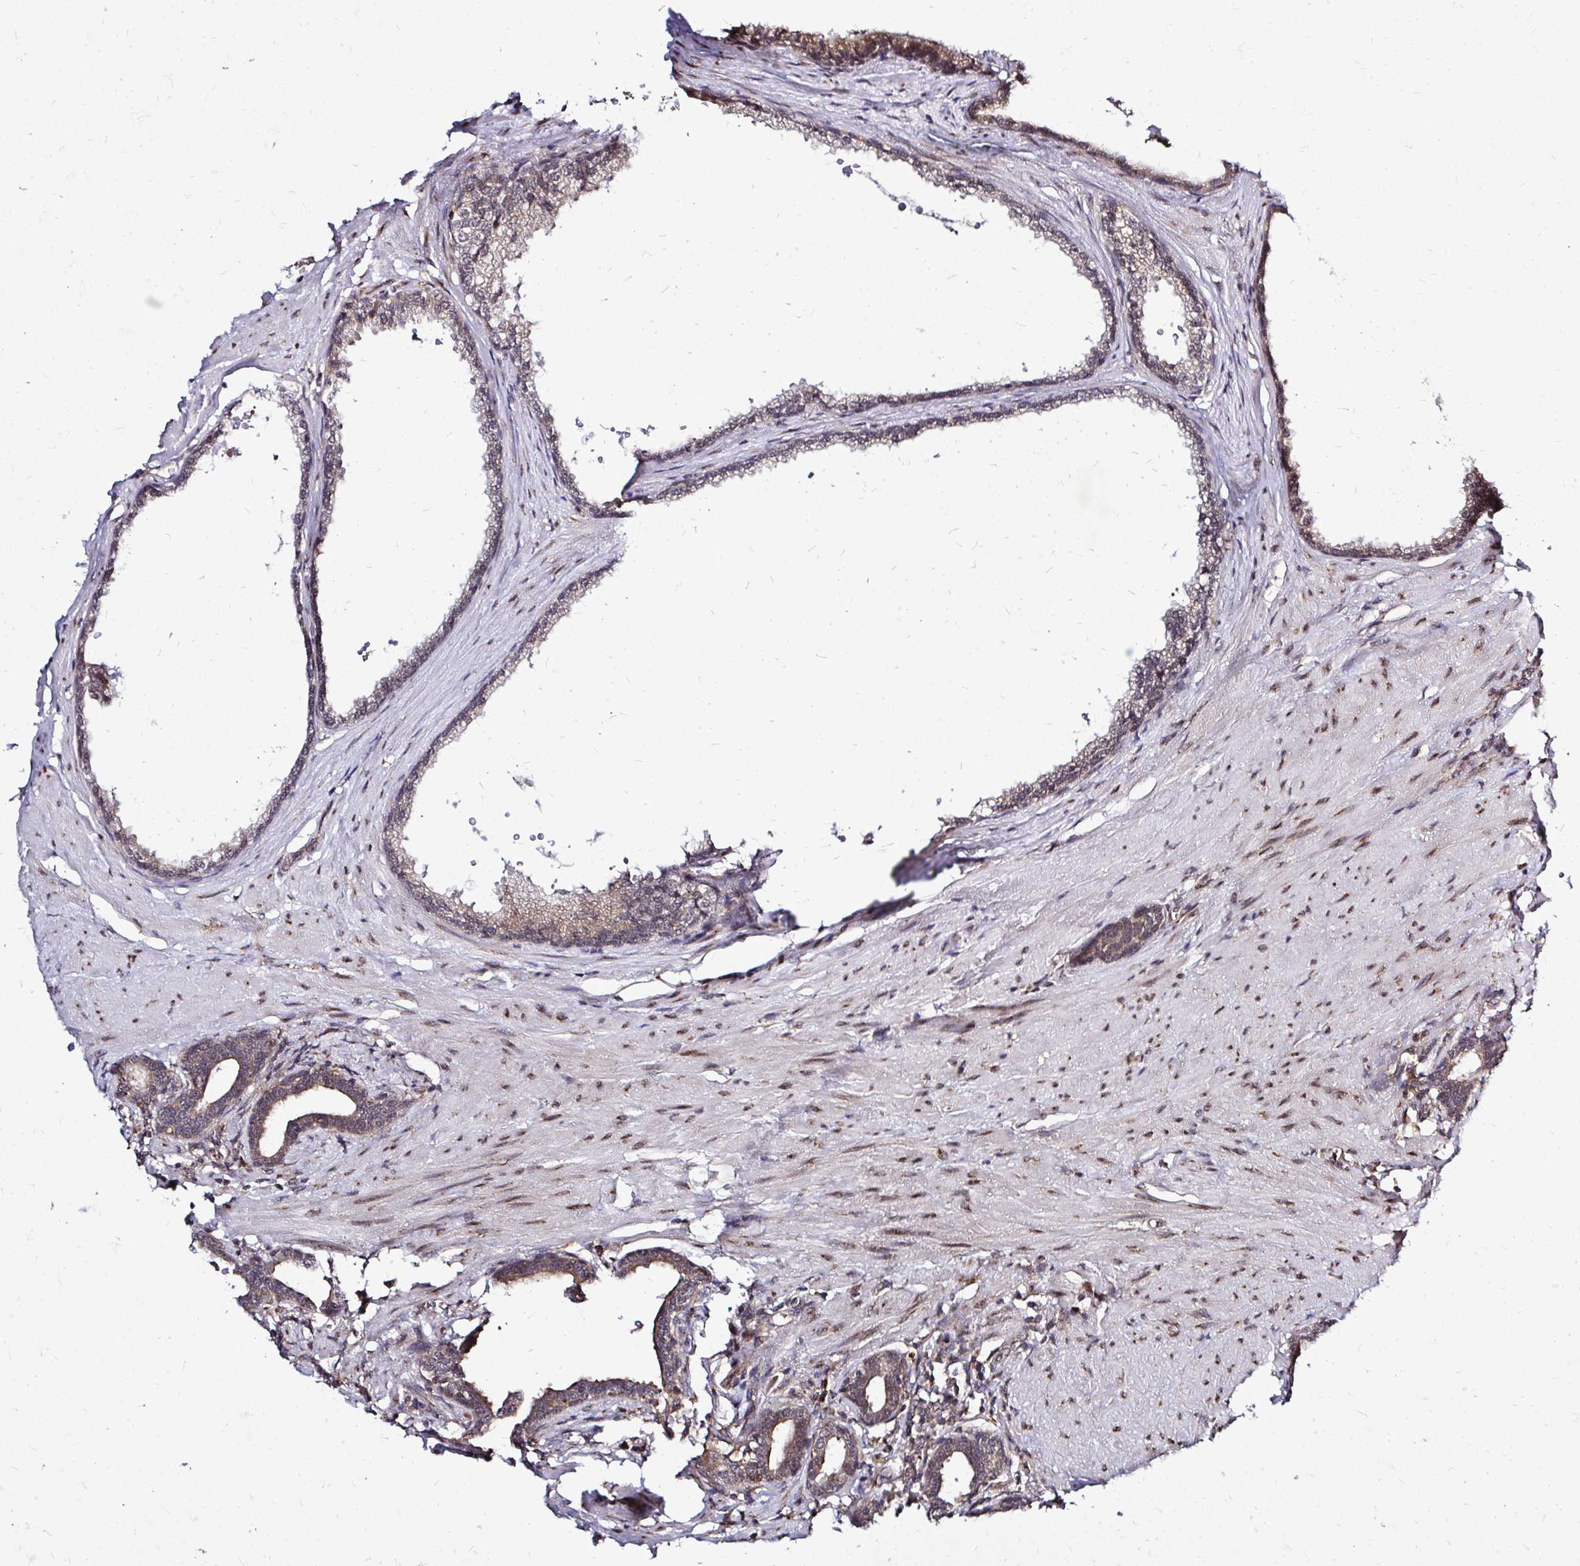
{"staining": {"intensity": "moderate", "quantity": "25%-75%", "location": "cytoplasmic/membranous"}, "tissue": "prostate", "cell_type": "Glandular cells", "image_type": "normal", "snomed": [{"axis": "morphology", "description": "Normal tissue, NOS"}, {"axis": "topography", "description": "Prostate"}, {"axis": "topography", "description": "Peripheral nerve tissue"}], "caption": "Moderate cytoplasmic/membranous positivity is identified in approximately 25%-75% of glandular cells in benign prostate.", "gene": "FMR1", "patient": {"sex": "male", "age": 55}}